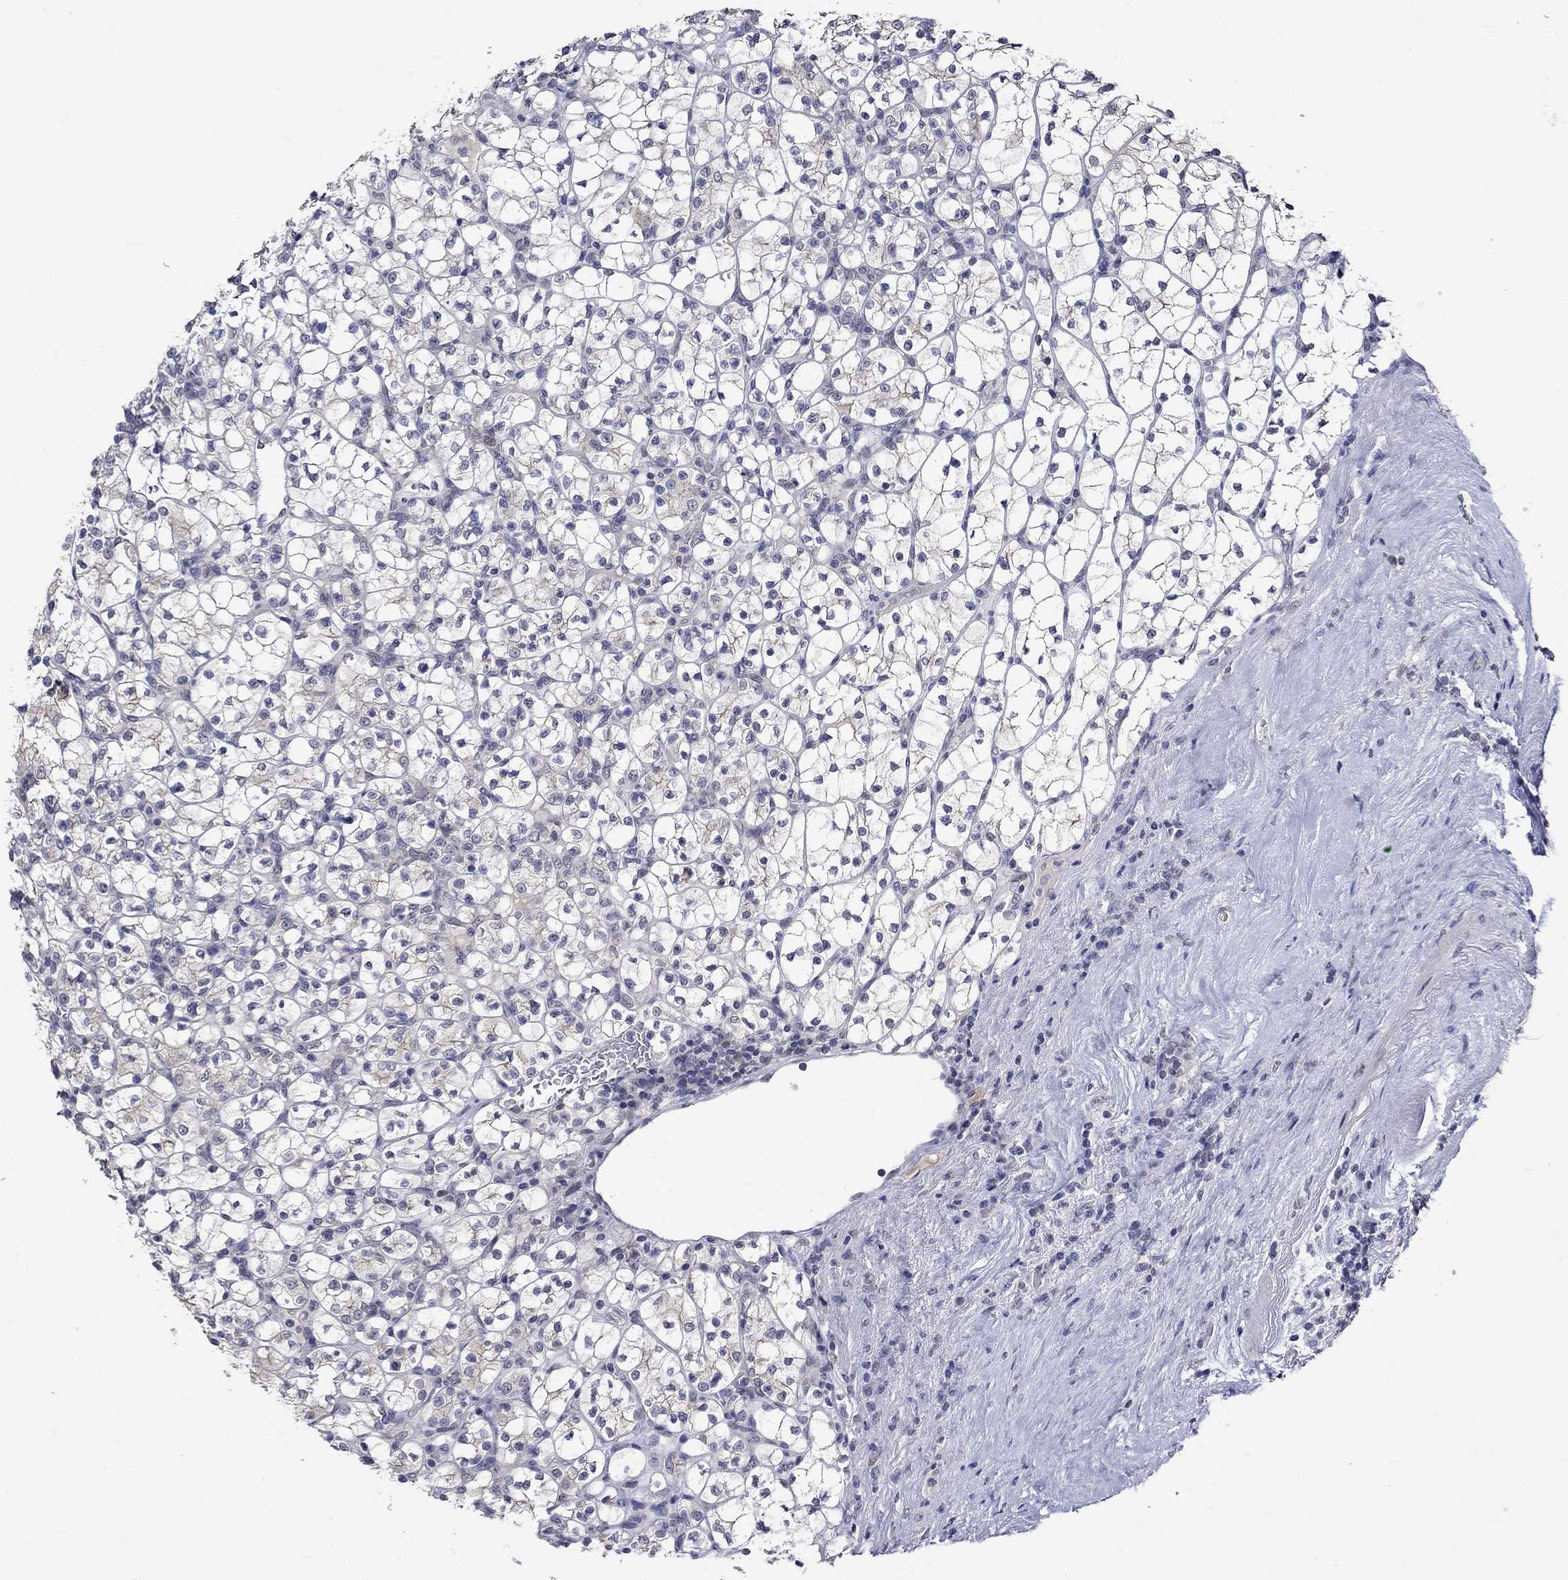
{"staining": {"intensity": "negative", "quantity": "none", "location": "none"}, "tissue": "renal cancer", "cell_type": "Tumor cells", "image_type": "cancer", "snomed": [{"axis": "morphology", "description": "Adenocarcinoma, NOS"}, {"axis": "topography", "description": "Kidney"}], "caption": "Immunohistochemical staining of human renal cancer (adenocarcinoma) demonstrates no significant positivity in tumor cells.", "gene": "DDX3Y", "patient": {"sex": "female", "age": 89}}